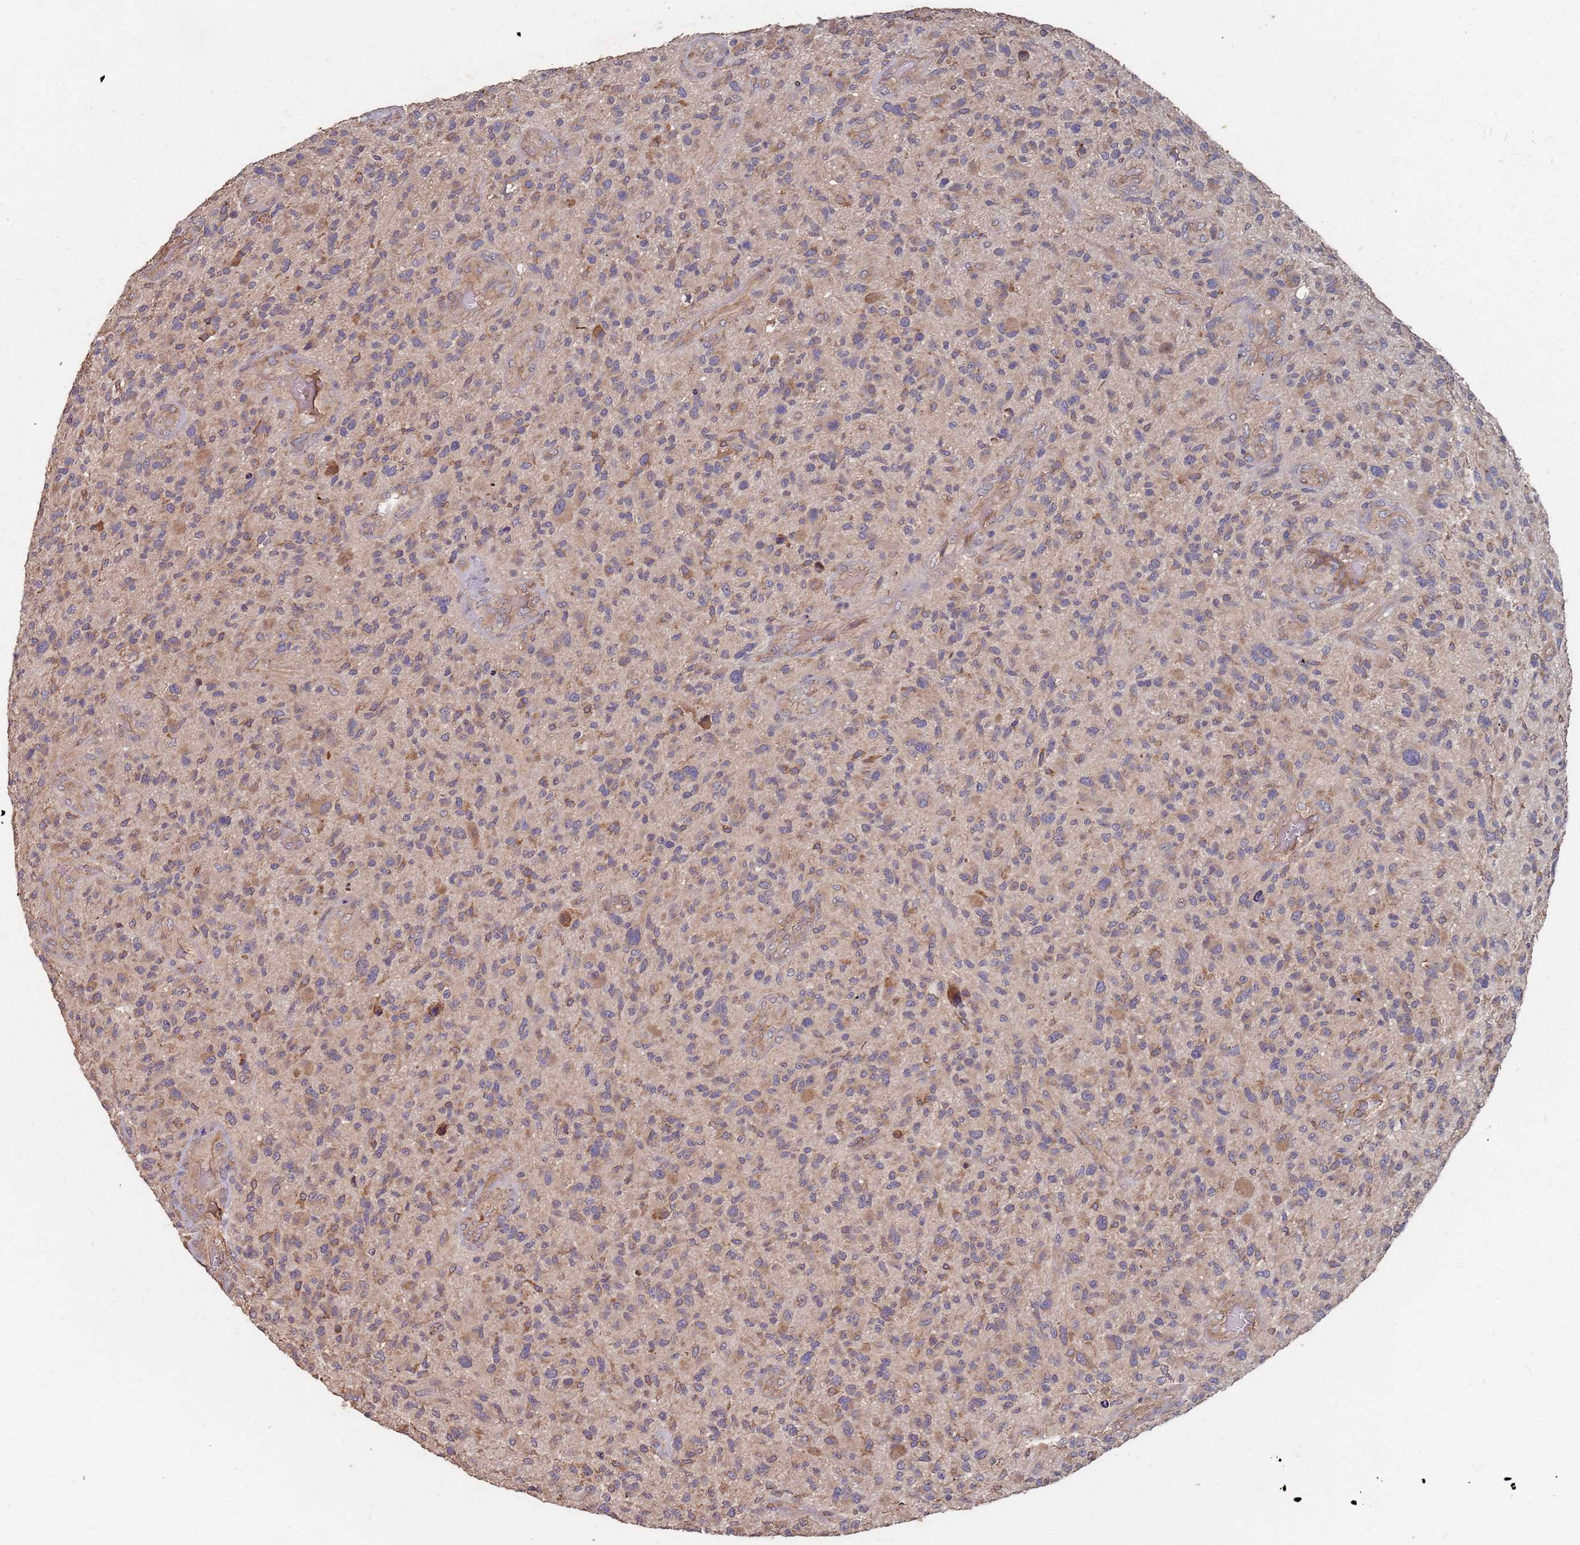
{"staining": {"intensity": "moderate", "quantity": "<25%", "location": "cytoplasmic/membranous"}, "tissue": "glioma", "cell_type": "Tumor cells", "image_type": "cancer", "snomed": [{"axis": "morphology", "description": "Glioma, malignant, High grade"}, {"axis": "topography", "description": "Brain"}], "caption": "Protein expression analysis of malignant glioma (high-grade) exhibits moderate cytoplasmic/membranous expression in approximately <25% of tumor cells. Immunohistochemistry stains the protein in brown and the nuclei are stained blue.", "gene": "ATG5", "patient": {"sex": "male", "age": 47}}